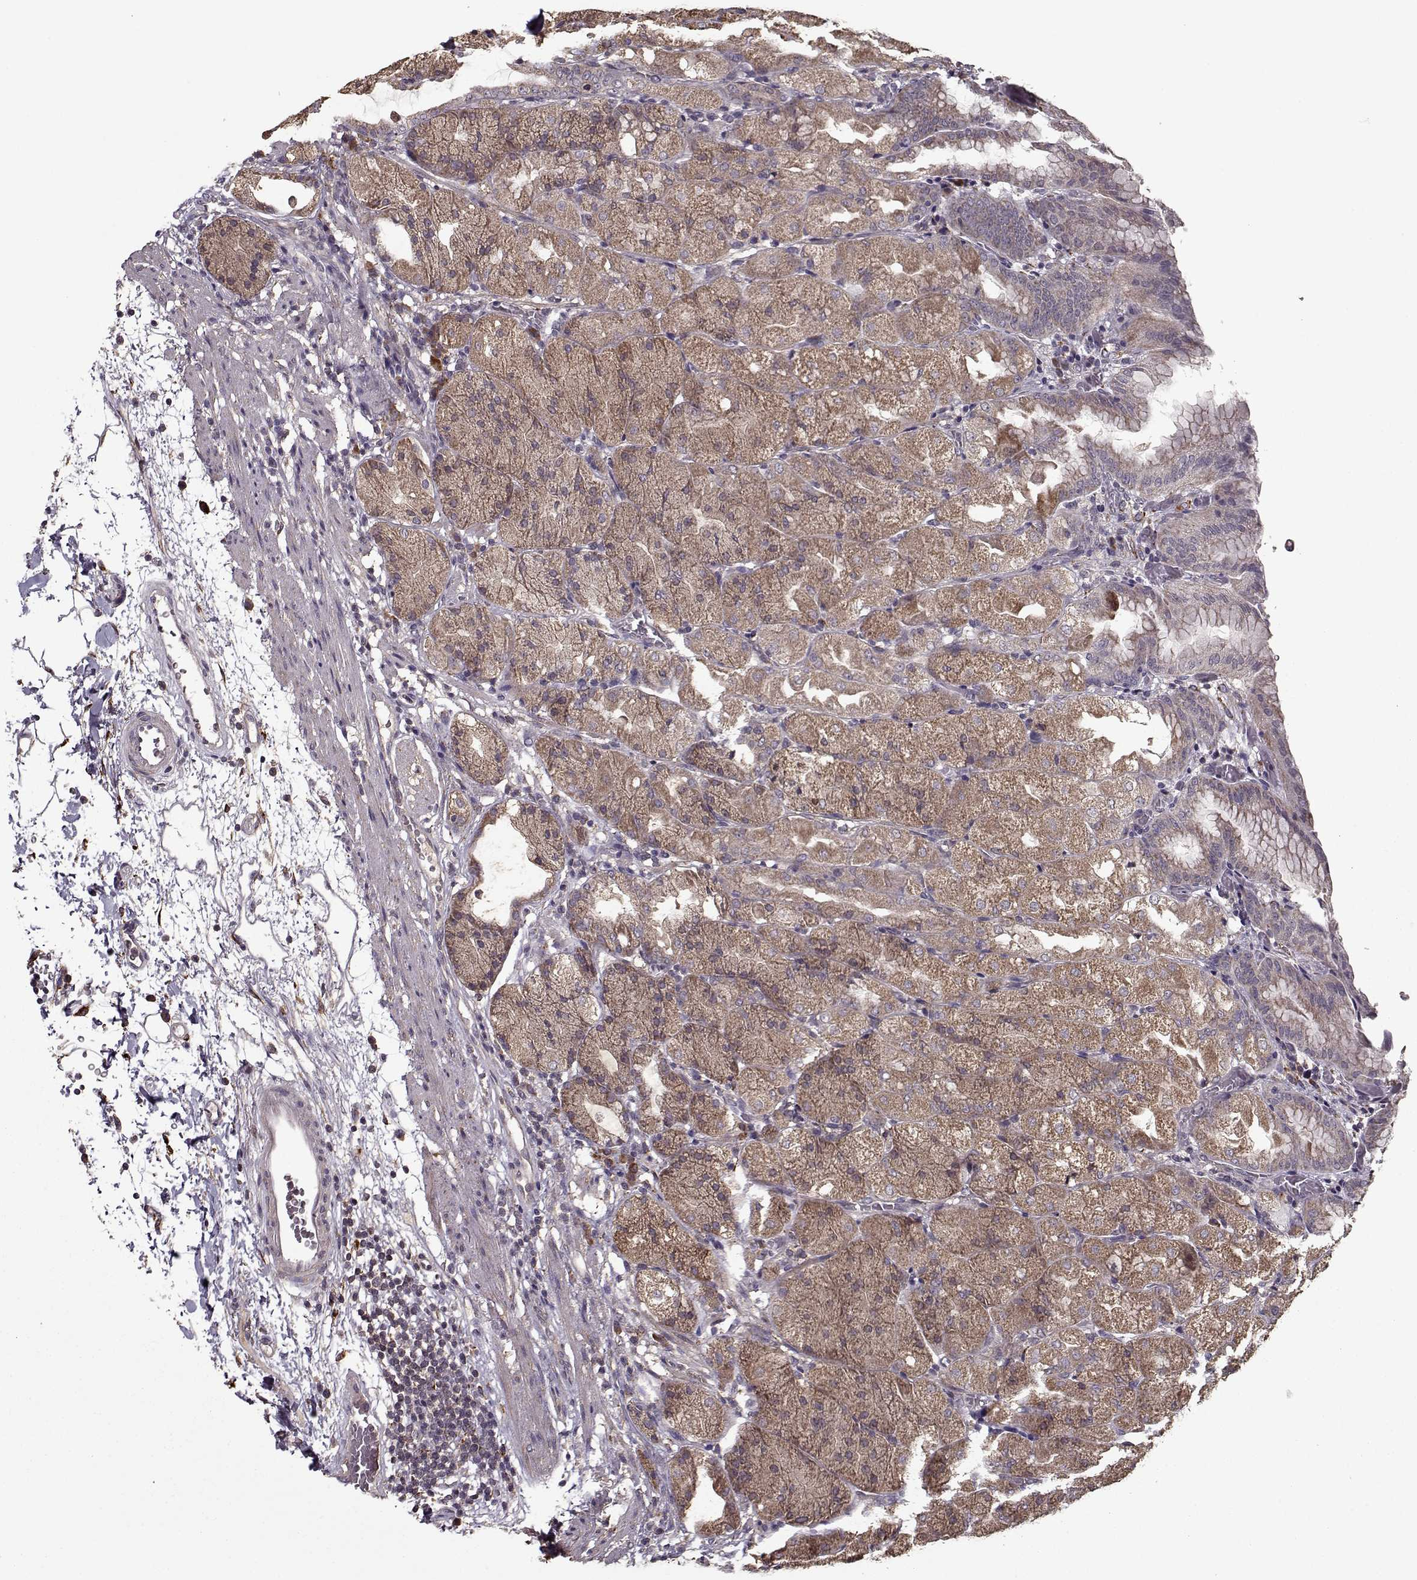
{"staining": {"intensity": "strong", "quantity": "25%-75%", "location": "cytoplasmic/membranous"}, "tissue": "stomach", "cell_type": "Glandular cells", "image_type": "normal", "snomed": [{"axis": "morphology", "description": "Normal tissue, NOS"}, {"axis": "topography", "description": "Stomach, upper"}, {"axis": "topography", "description": "Stomach"}, {"axis": "topography", "description": "Stomach, lower"}], "caption": "Immunohistochemistry (IHC) staining of unremarkable stomach, which displays high levels of strong cytoplasmic/membranous positivity in approximately 25%-75% of glandular cells indicating strong cytoplasmic/membranous protein positivity. The staining was performed using DAB (3,3'-diaminobenzidine) (brown) for protein detection and nuclei were counterstained in hematoxylin (blue).", "gene": "IMMP1L", "patient": {"sex": "male", "age": 62}}